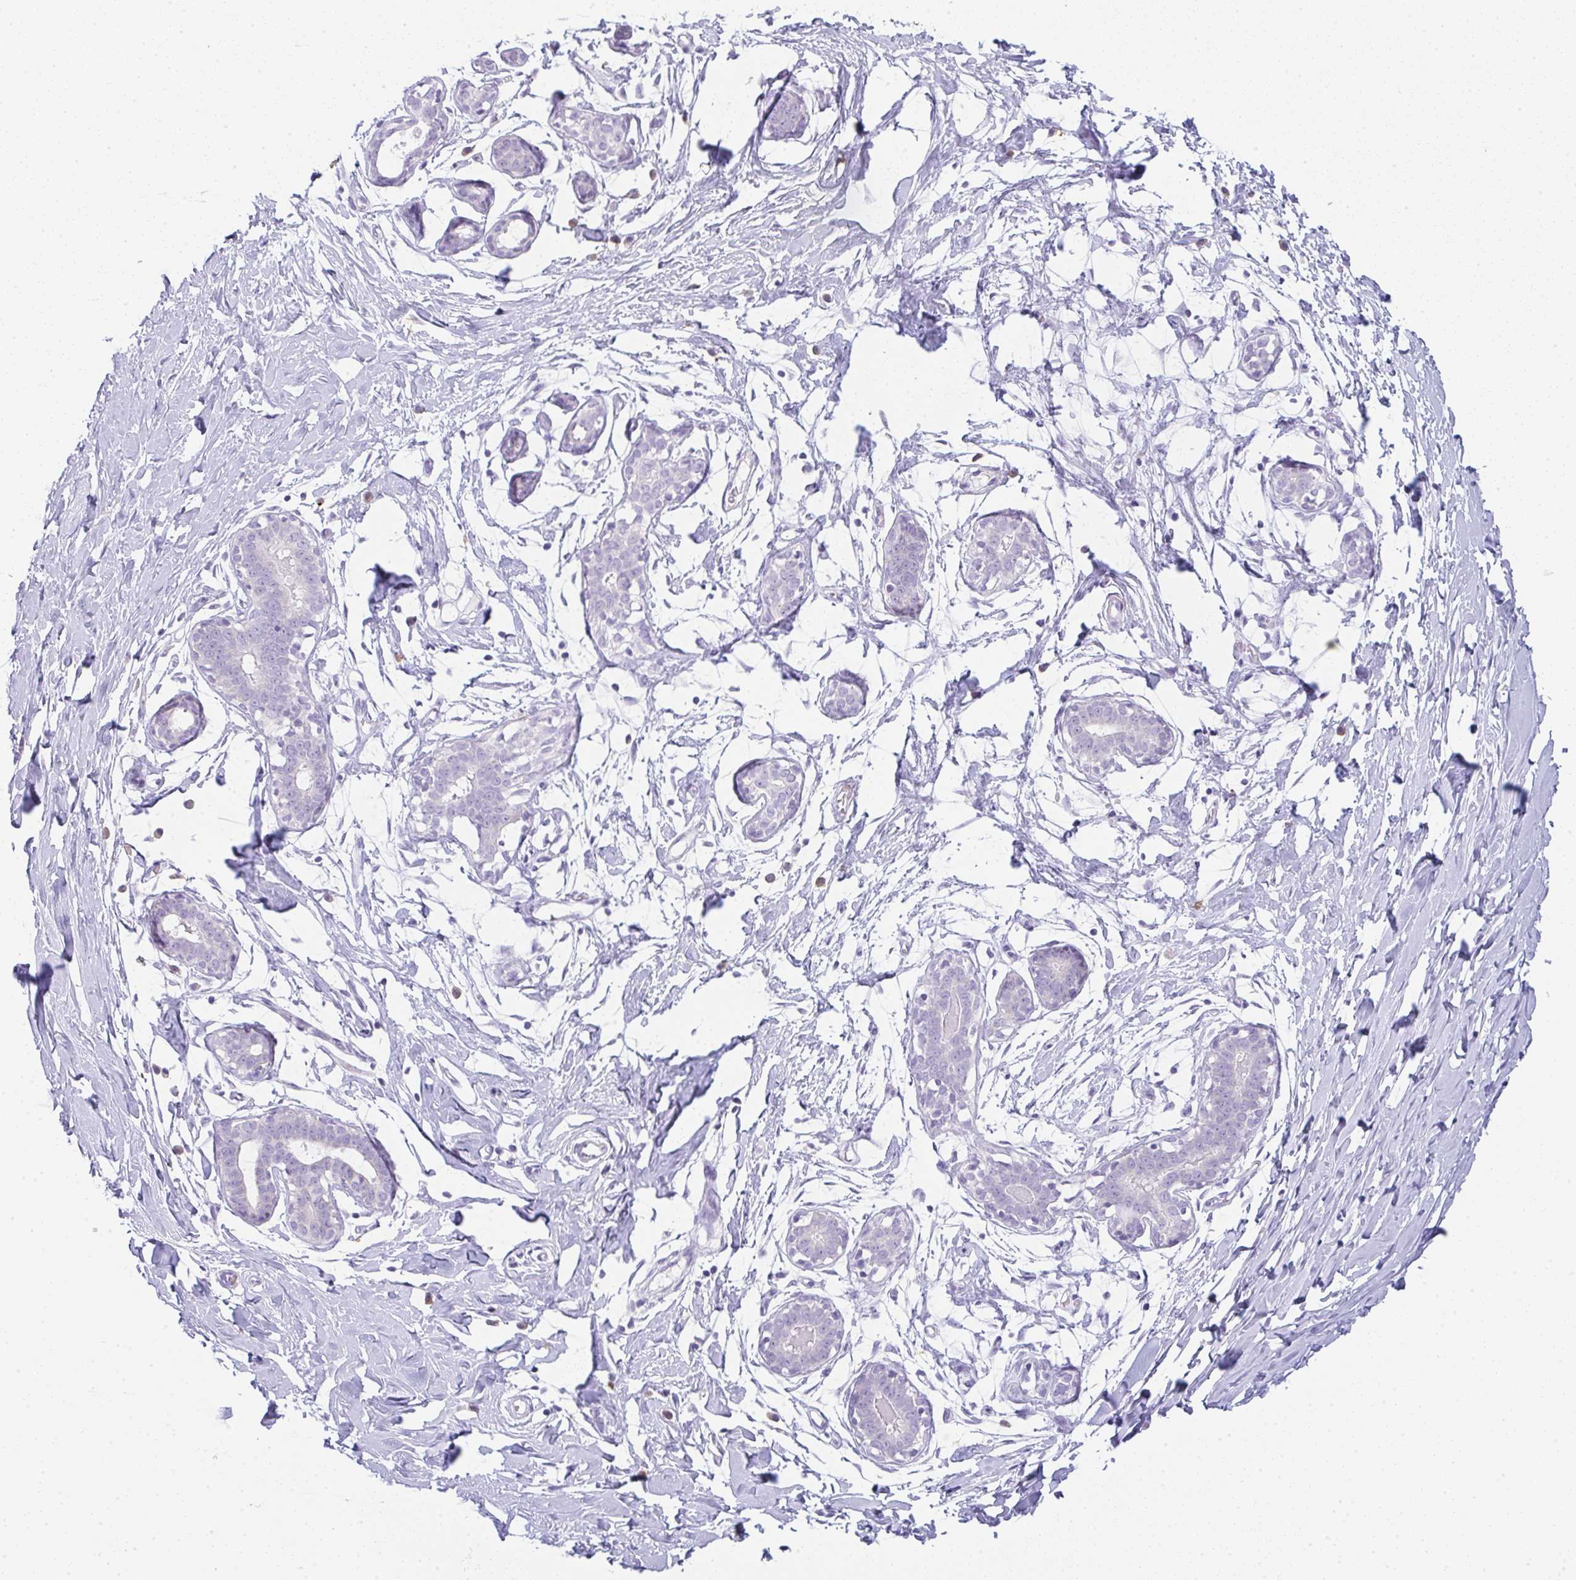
{"staining": {"intensity": "negative", "quantity": "none", "location": "none"}, "tissue": "breast", "cell_type": "Adipocytes", "image_type": "normal", "snomed": [{"axis": "morphology", "description": "Normal tissue, NOS"}, {"axis": "topography", "description": "Breast"}], "caption": "Adipocytes show no significant protein expression in normal breast.", "gene": "LPAR4", "patient": {"sex": "female", "age": 27}}